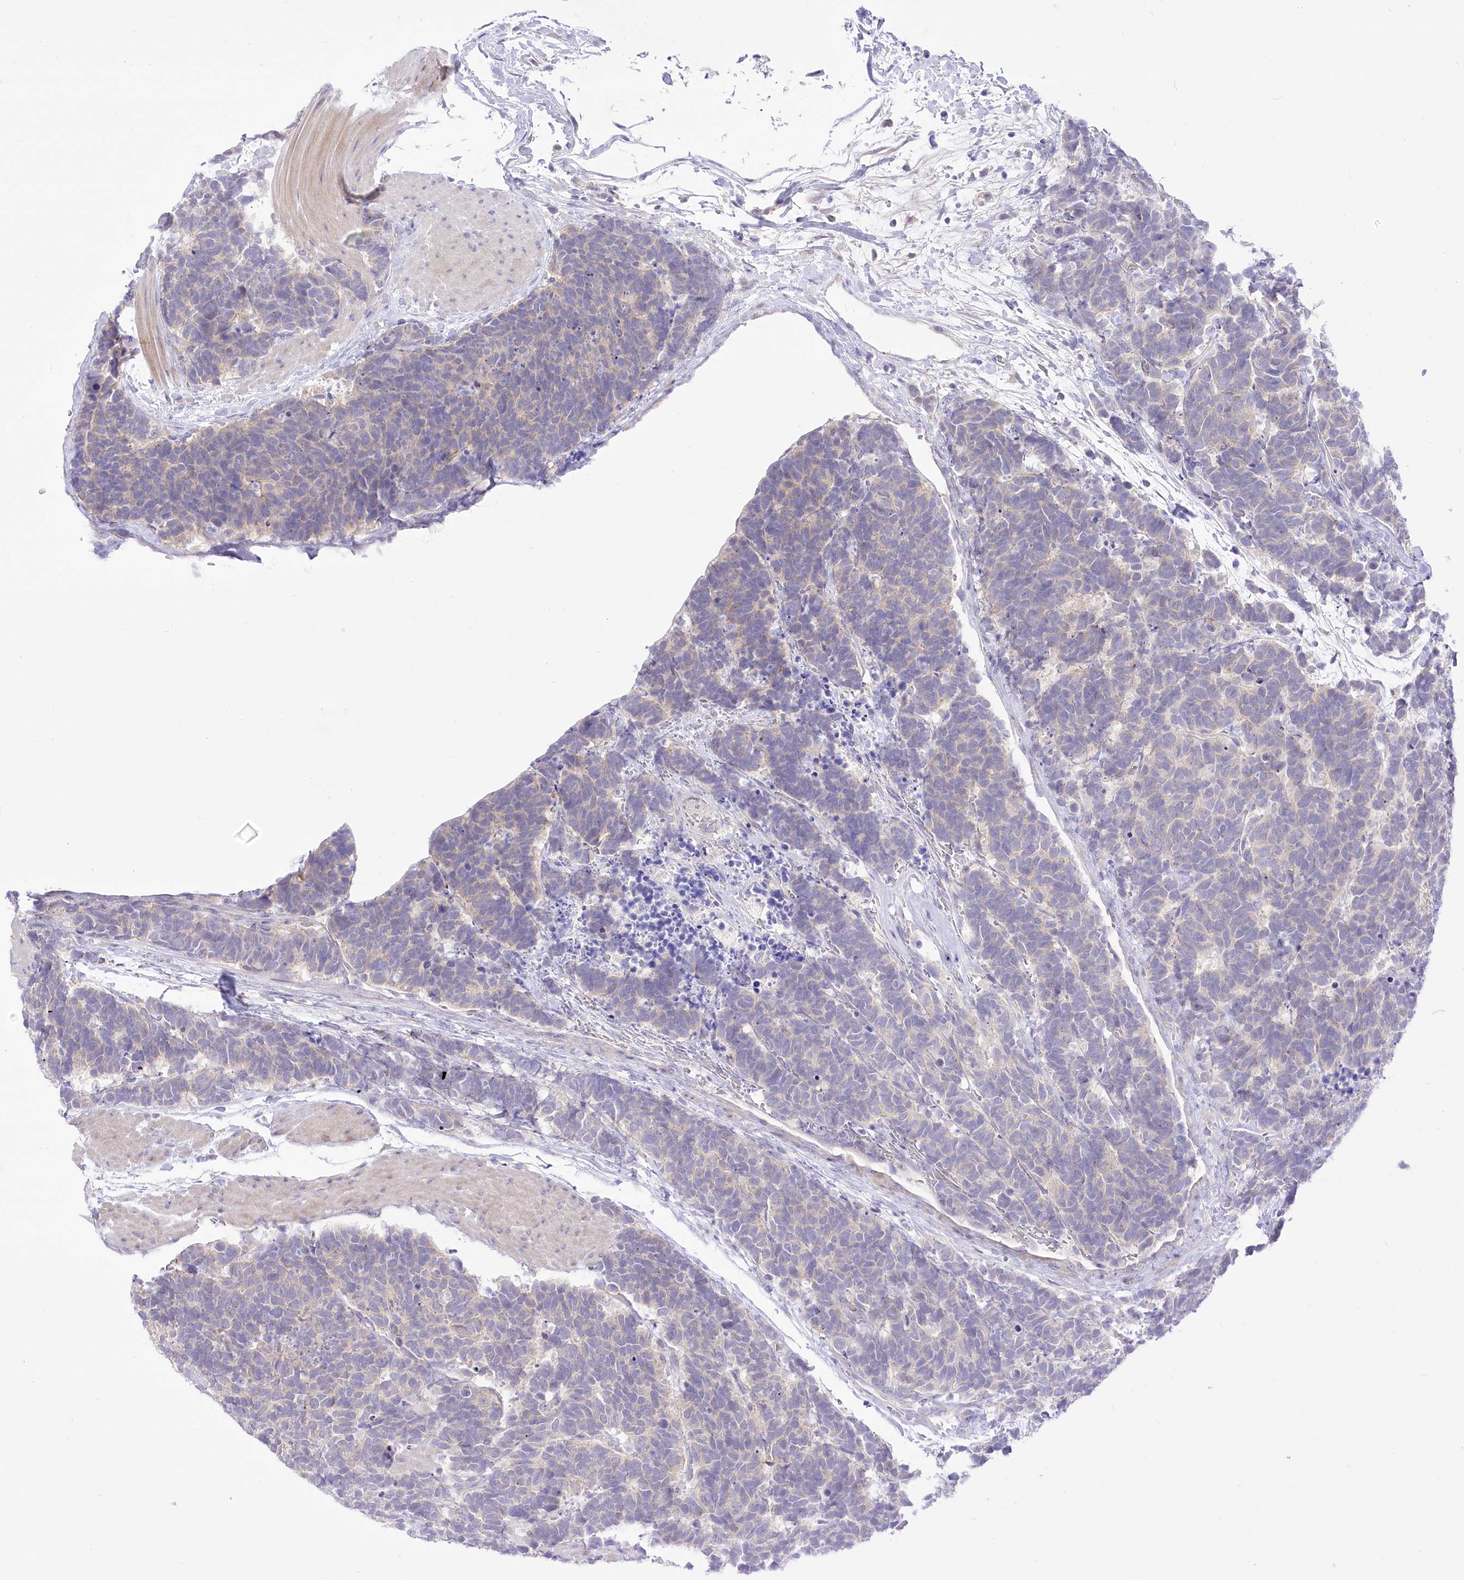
{"staining": {"intensity": "weak", "quantity": "<25%", "location": "cytoplasmic/membranous"}, "tissue": "carcinoid", "cell_type": "Tumor cells", "image_type": "cancer", "snomed": [{"axis": "morphology", "description": "Carcinoma, NOS"}, {"axis": "morphology", "description": "Carcinoid, malignant, NOS"}, {"axis": "topography", "description": "Urinary bladder"}], "caption": "Immunohistochemistry of carcinoid demonstrates no positivity in tumor cells. Brightfield microscopy of immunohistochemistry (IHC) stained with DAB (brown) and hematoxylin (blue), captured at high magnification.", "gene": "HELT", "patient": {"sex": "male", "age": 57}}